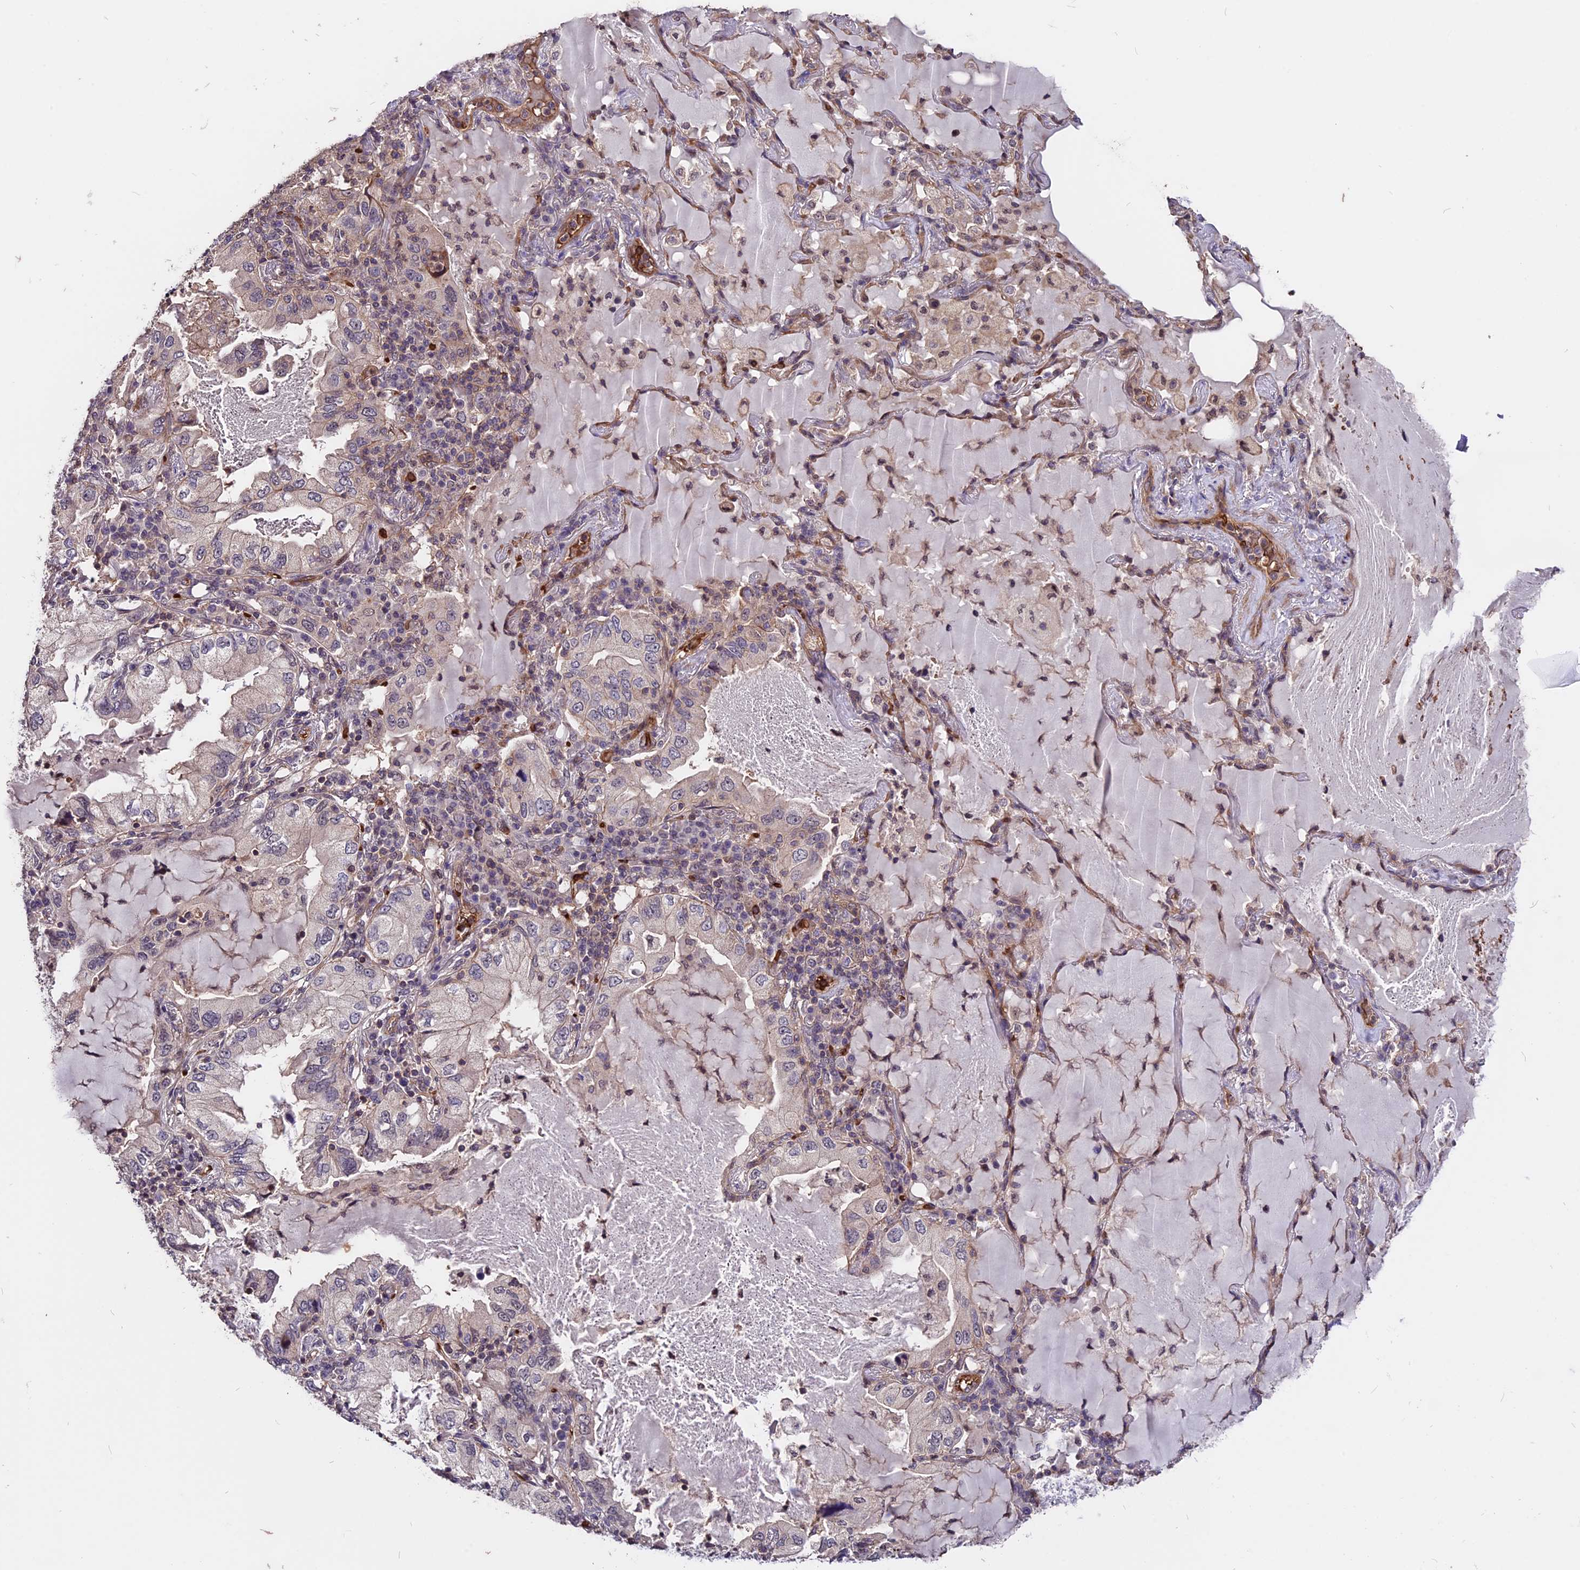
{"staining": {"intensity": "negative", "quantity": "none", "location": "none"}, "tissue": "lung cancer", "cell_type": "Tumor cells", "image_type": "cancer", "snomed": [{"axis": "morphology", "description": "Adenocarcinoma, NOS"}, {"axis": "topography", "description": "Lung"}], "caption": "An immunohistochemistry (IHC) photomicrograph of lung cancer (adenocarcinoma) is shown. There is no staining in tumor cells of lung cancer (adenocarcinoma).", "gene": "ZC3H10", "patient": {"sex": "female", "age": 69}}